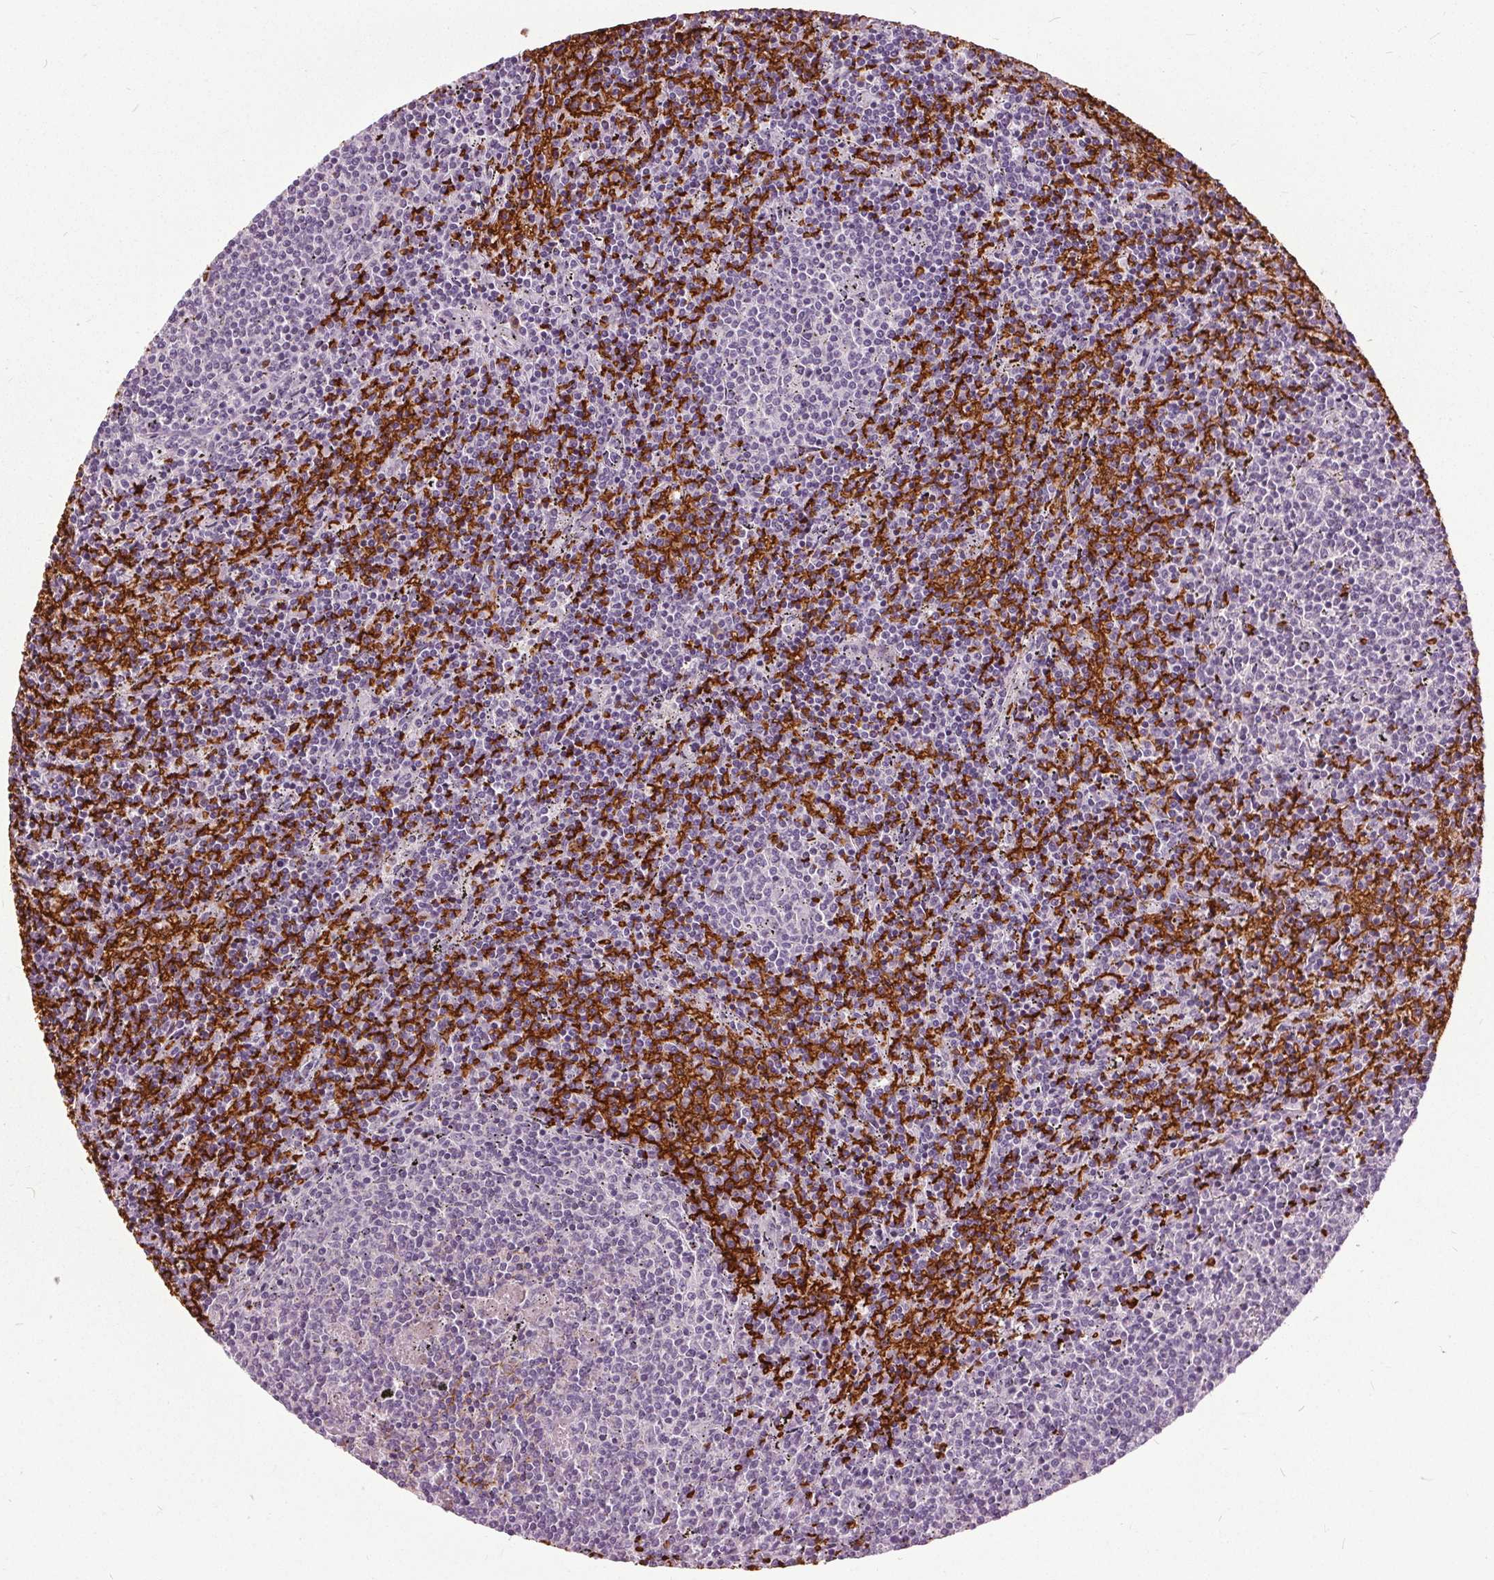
{"staining": {"intensity": "negative", "quantity": "none", "location": "none"}, "tissue": "lymphoma", "cell_type": "Tumor cells", "image_type": "cancer", "snomed": [{"axis": "morphology", "description": "Malignant lymphoma, non-Hodgkin's type, Low grade"}, {"axis": "topography", "description": "Spleen"}], "caption": "The image exhibits no significant positivity in tumor cells of malignant lymphoma, non-Hodgkin's type (low-grade).", "gene": "SLC4A1", "patient": {"sex": "female", "age": 50}}